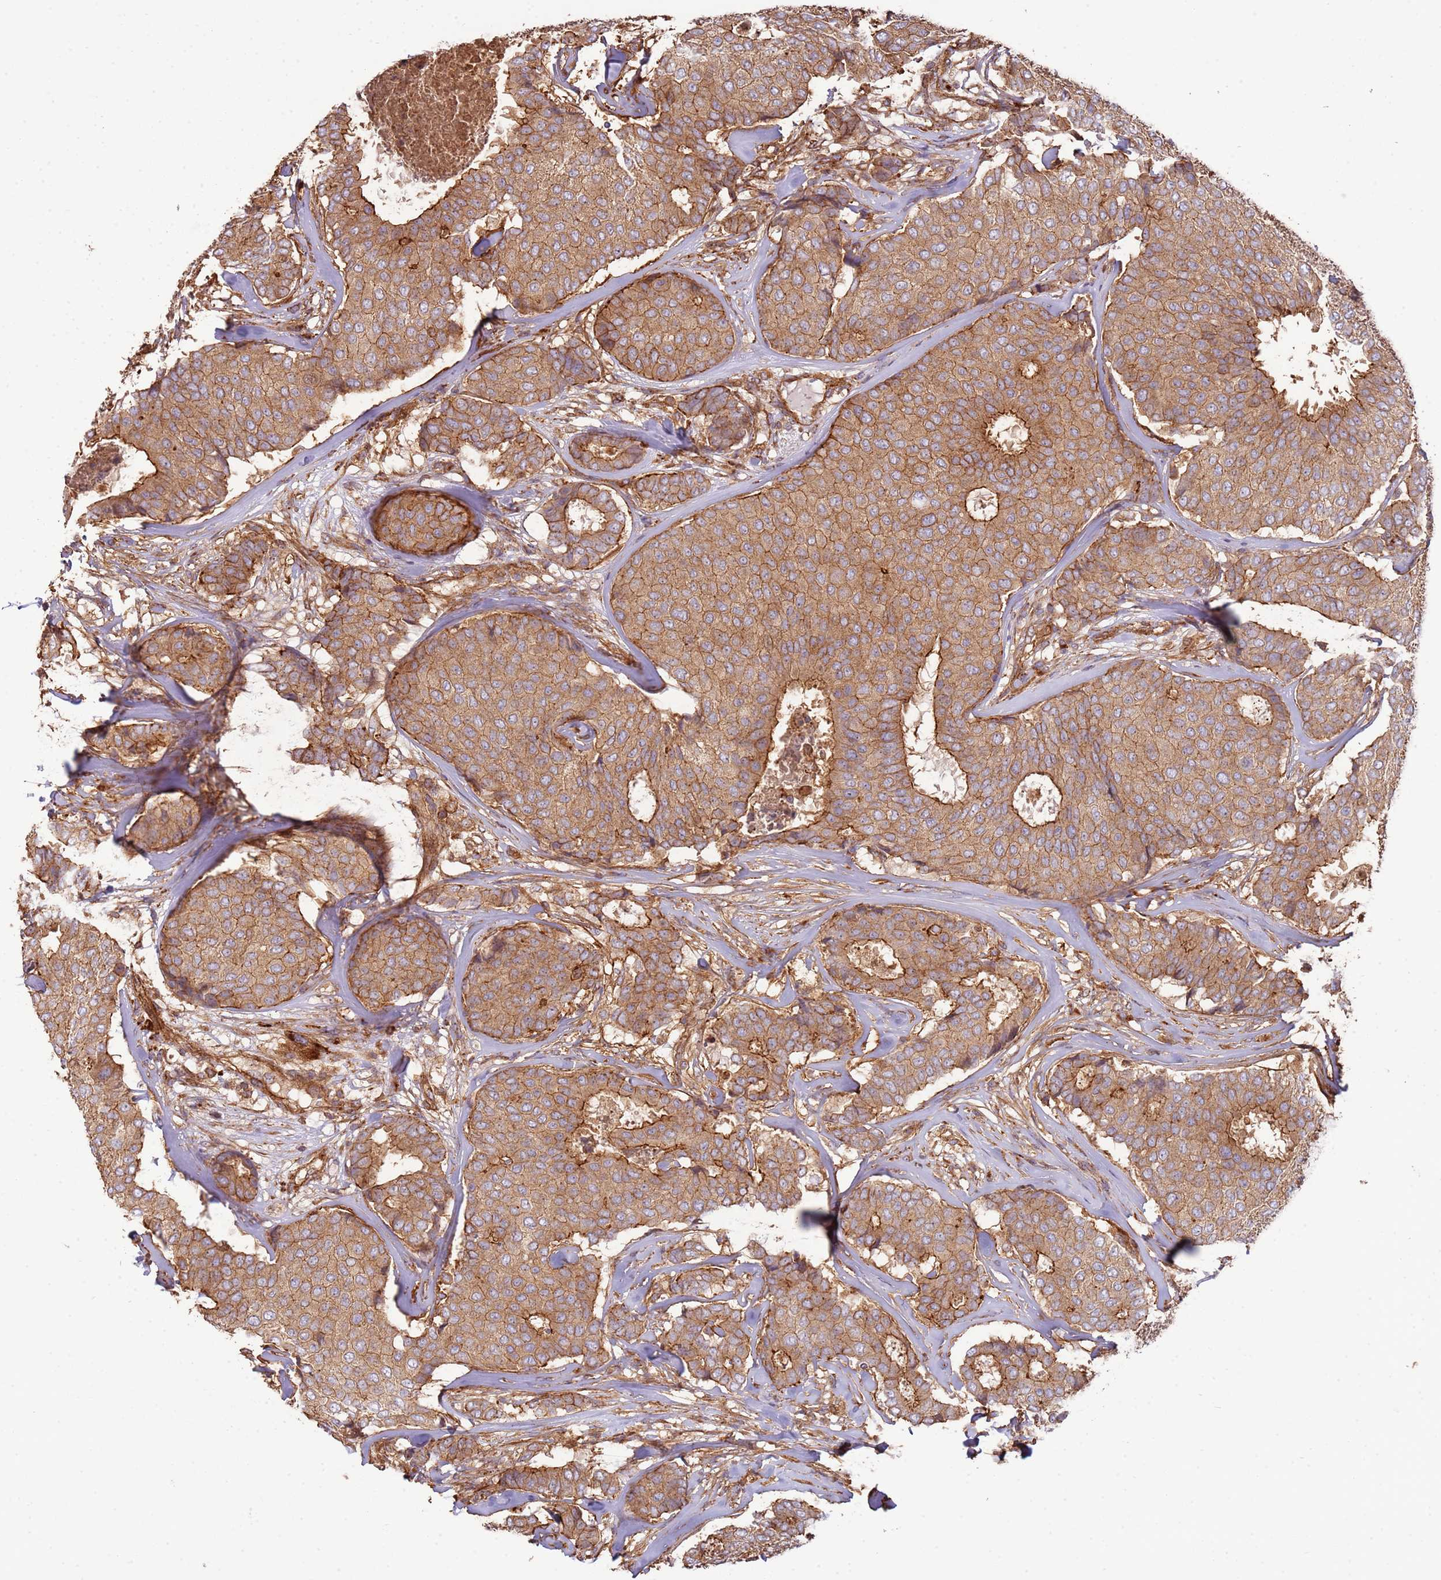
{"staining": {"intensity": "moderate", "quantity": ">75%", "location": "cytoplasmic/membranous"}, "tissue": "breast cancer", "cell_type": "Tumor cells", "image_type": "cancer", "snomed": [{"axis": "morphology", "description": "Duct carcinoma"}, {"axis": "topography", "description": "Breast"}], "caption": "Human infiltrating ductal carcinoma (breast) stained with a brown dye exhibits moderate cytoplasmic/membranous positive positivity in approximately >75% of tumor cells.", "gene": "NDUFAF4", "patient": {"sex": "female", "age": 75}}